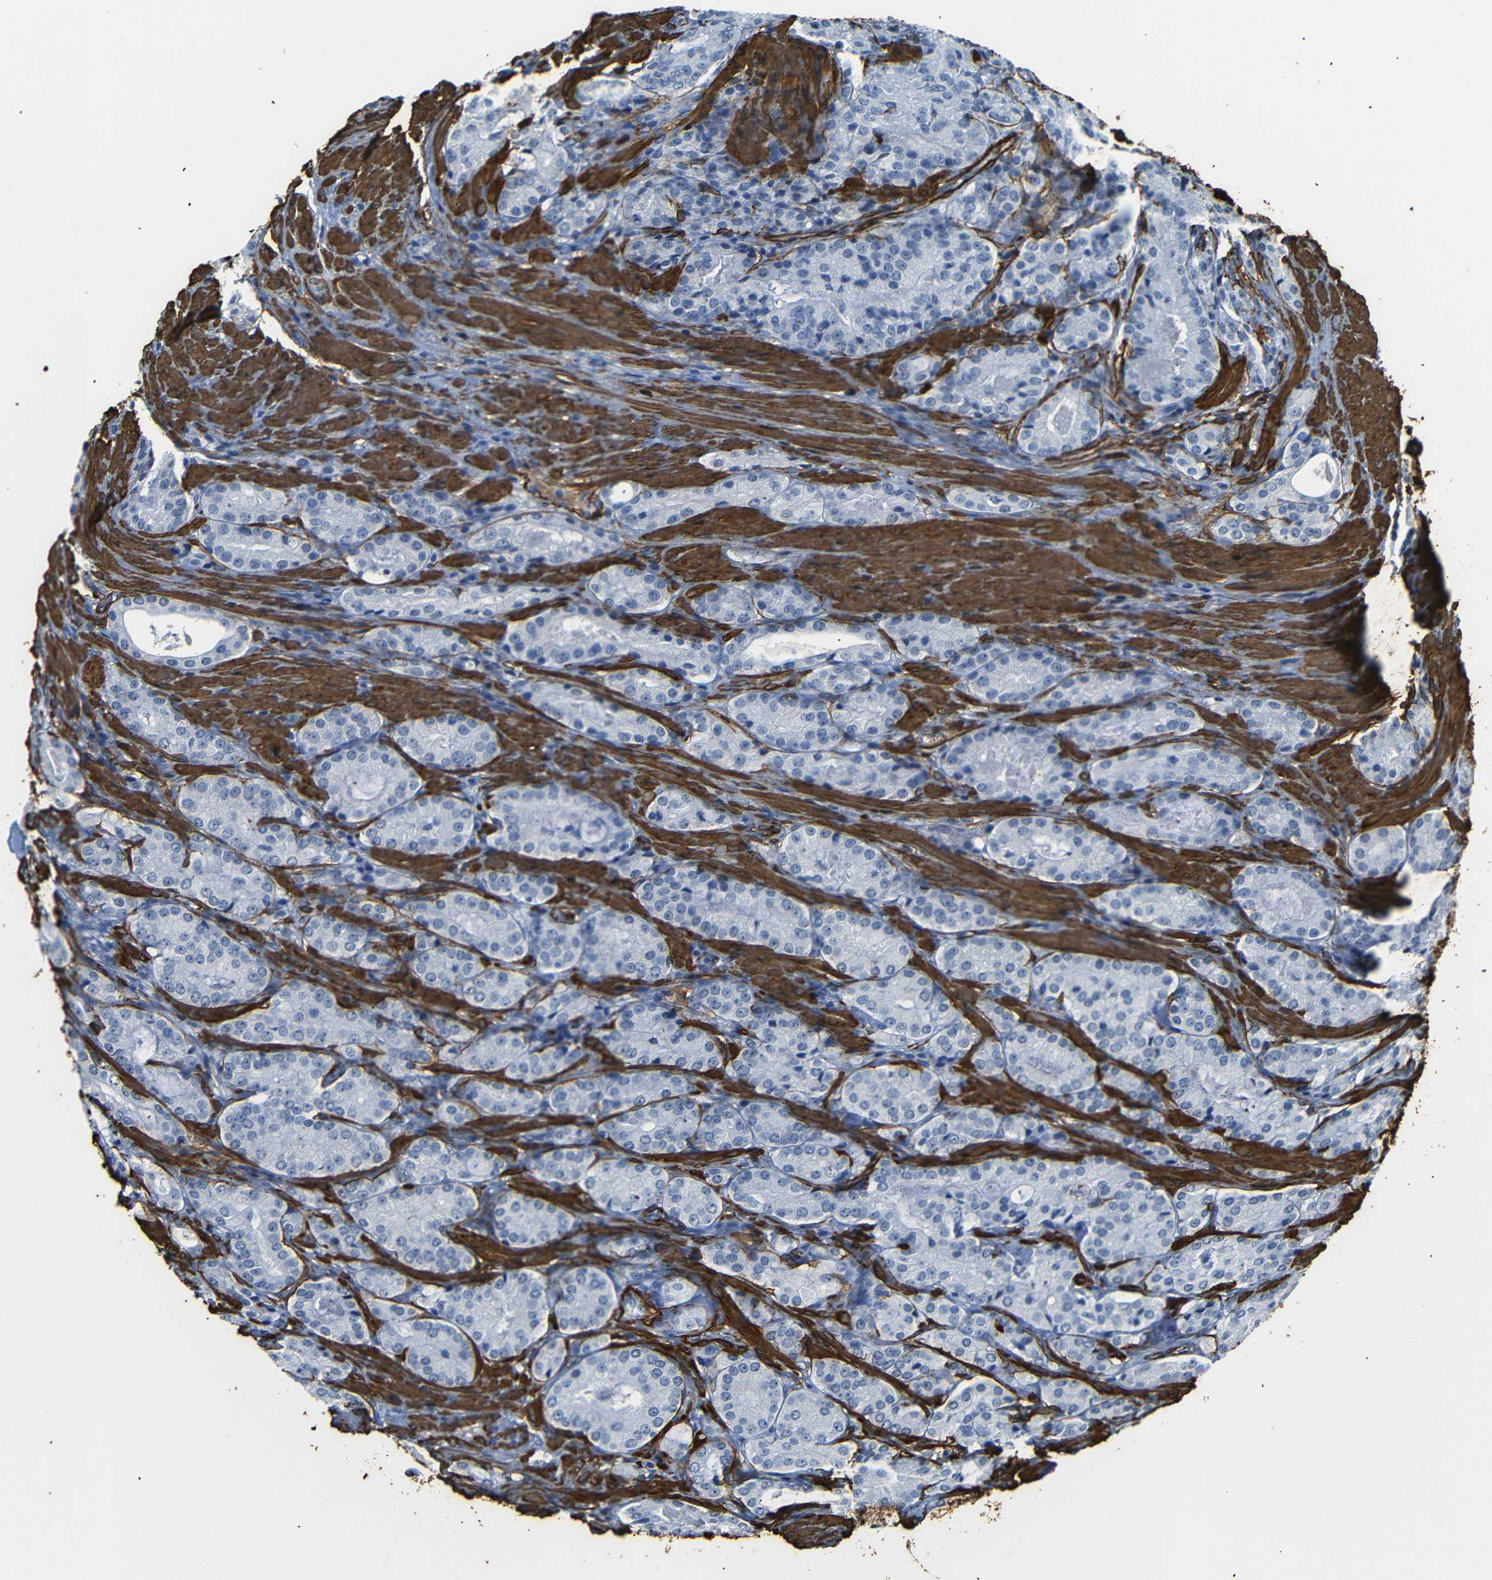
{"staining": {"intensity": "negative", "quantity": "none", "location": "none"}, "tissue": "prostate cancer", "cell_type": "Tumor cells", "image_type": "cancer", "snomed": [{"axis": "morphology", "description": "Adenocarcinoma, High grade"}, {"axis": "topography", "description": "Prostate"}], "caption": "DAB immunohistochemical staining of prostate cancer shows no significant positivity in tumor cells. The staining is performed using DAB brown chromogen with nuclei counter-stained in using hematoxylin.", "gene": "ACTA2", "patient": {"sex": "male", "age": 72}}